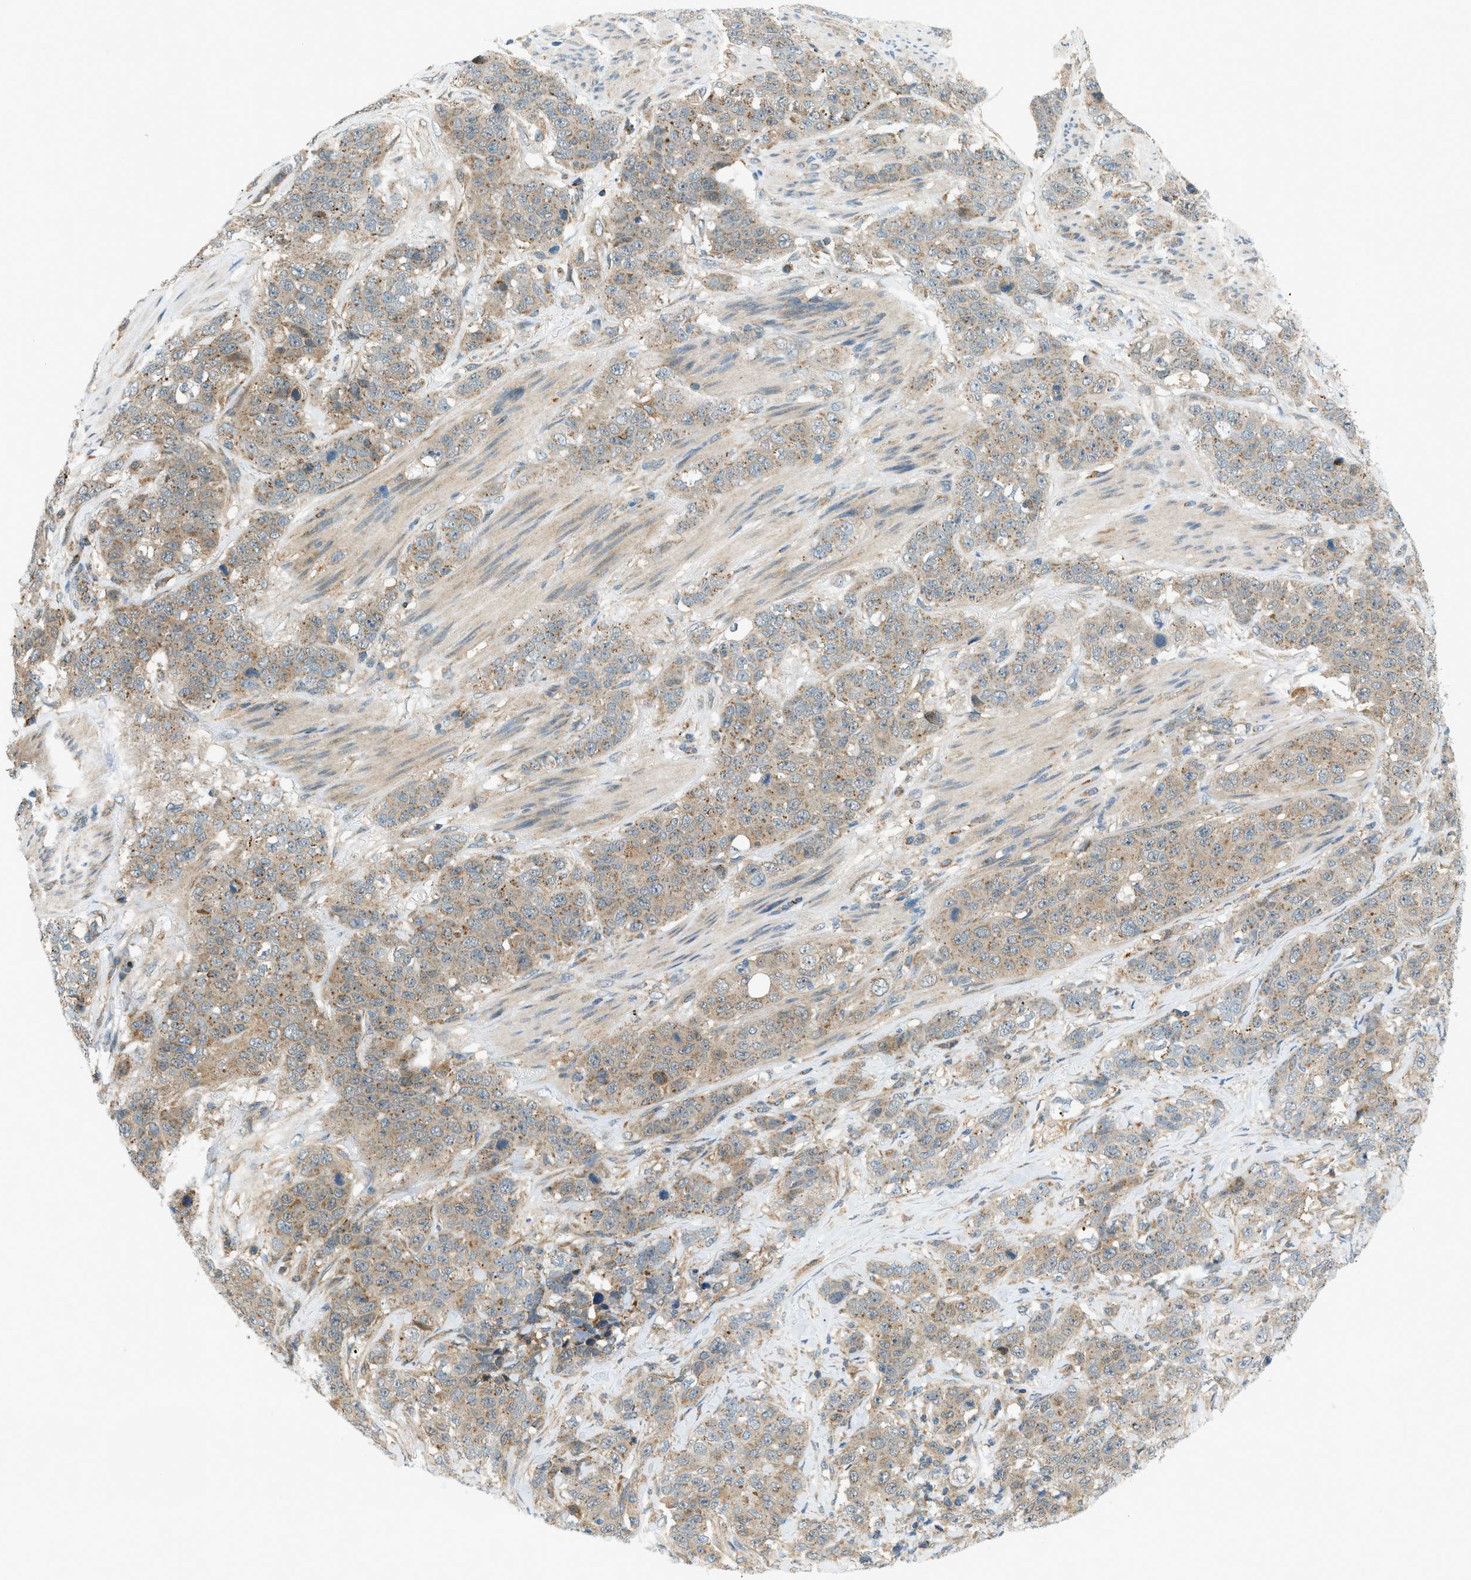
{"staining": {"intensity": "moderate", "quantity": "25%-75%", "location": "cytoplasmic/membranous"}, "tissue": "stomach cancer", "cell_type": "Tumor cells", "image_type": "cancer", "snomed": [{"axis": "morphology", "description": "Adenocarcinoma, NOS"}, {"axis": "topography", "description": "Stomach"}], "caption": "The photomicrograph exhibits immunohistochemical staining of stomach adenocarcinoma. There is moderate cytoplasmic/membranous positivity is appreciated in about 25%-75% of tumor cells.", "gene": "PIGG", "patient": {"sex": "male", "age": 48}}